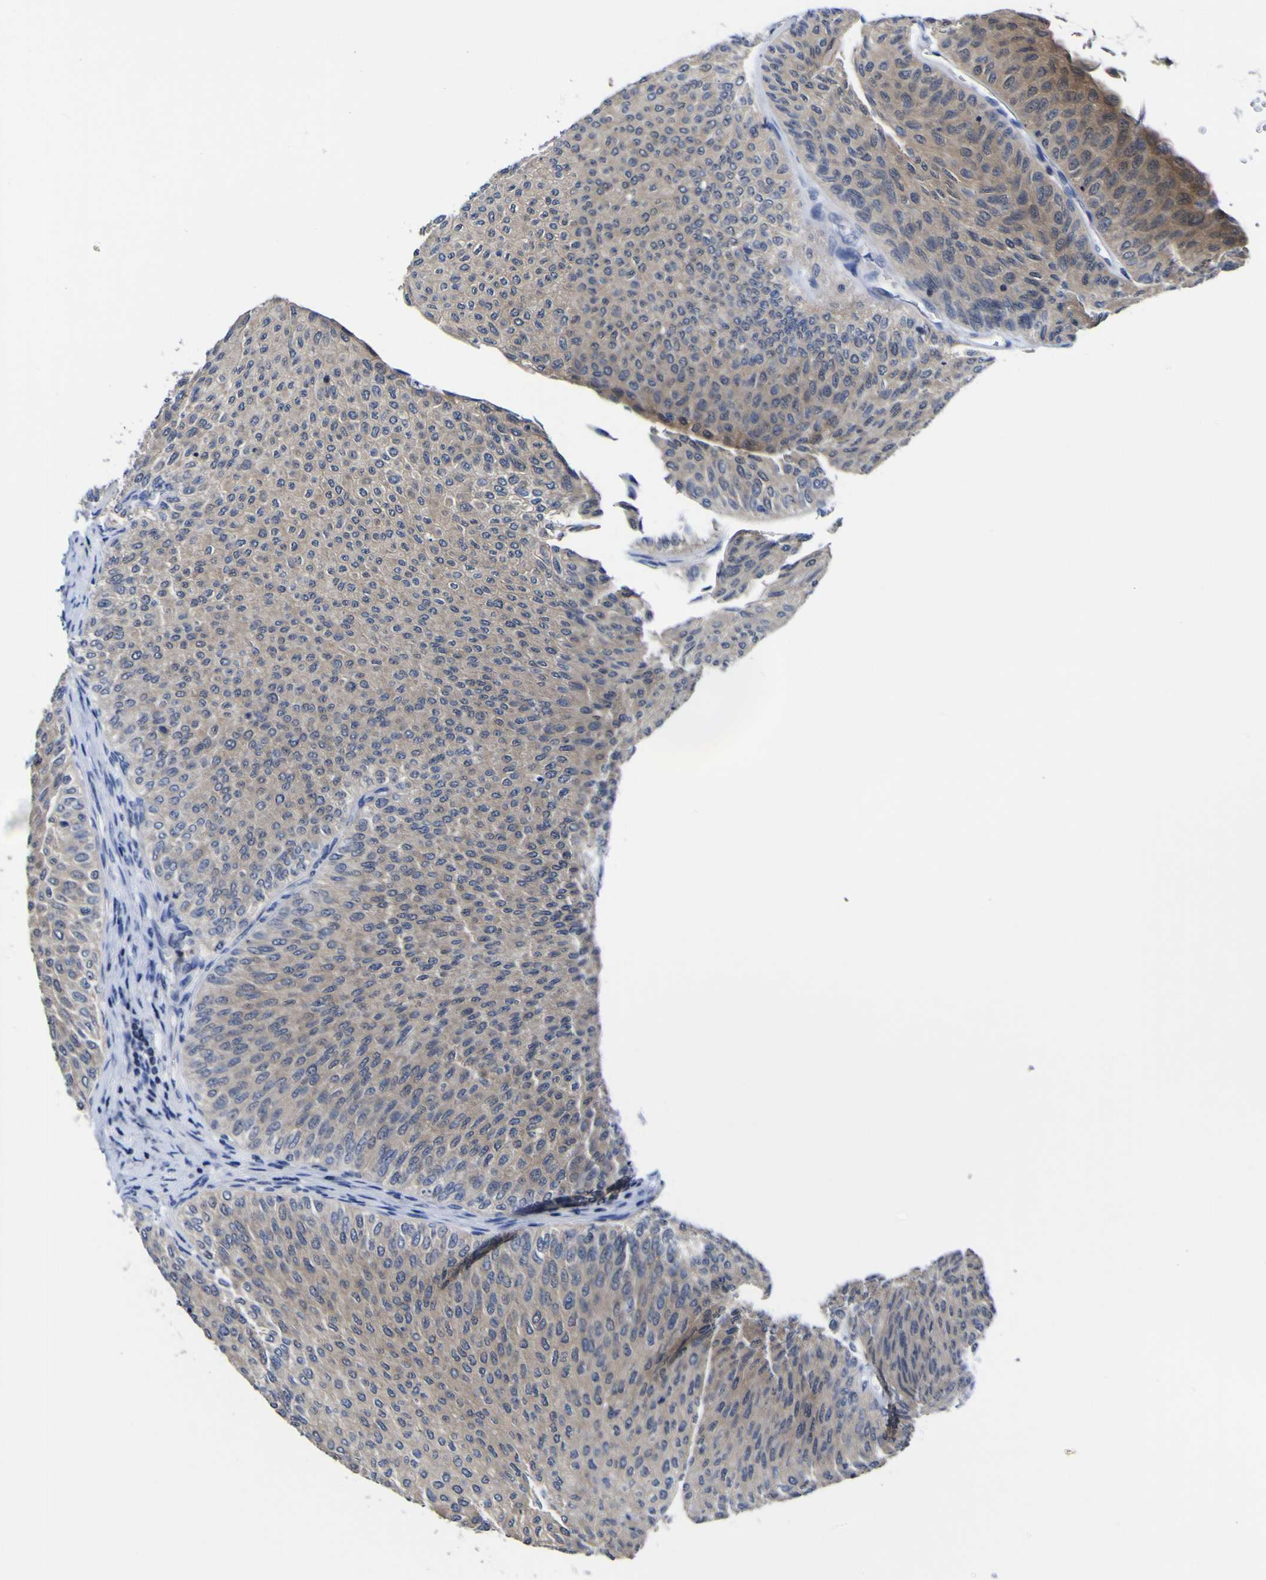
{"staining": {"intensity": "weak", "quantity": ">75%", "location": "cytoplasmic/membranous"}, "tissue": "urothelial cancer", "cell_type": "Tumor cells", "image_type": "cancer", "snomed": [{"axis": "morphology", "description": "Urothelial carcinoma, Low grade"}, {"axis": "topography", "description": "Urinary bladder"}], "caption": "IHC image of neoplastic tissue: human urothelial cancer stained using immunohistochemistry shows low levels of weak protein expression localized specifically in the cytoplasmic/membranous of tumor cells, appearing as a cytoplasmic/membranous brown color.", "gene": "CASP6", "patient": {"sex": "male", "age": 78}}